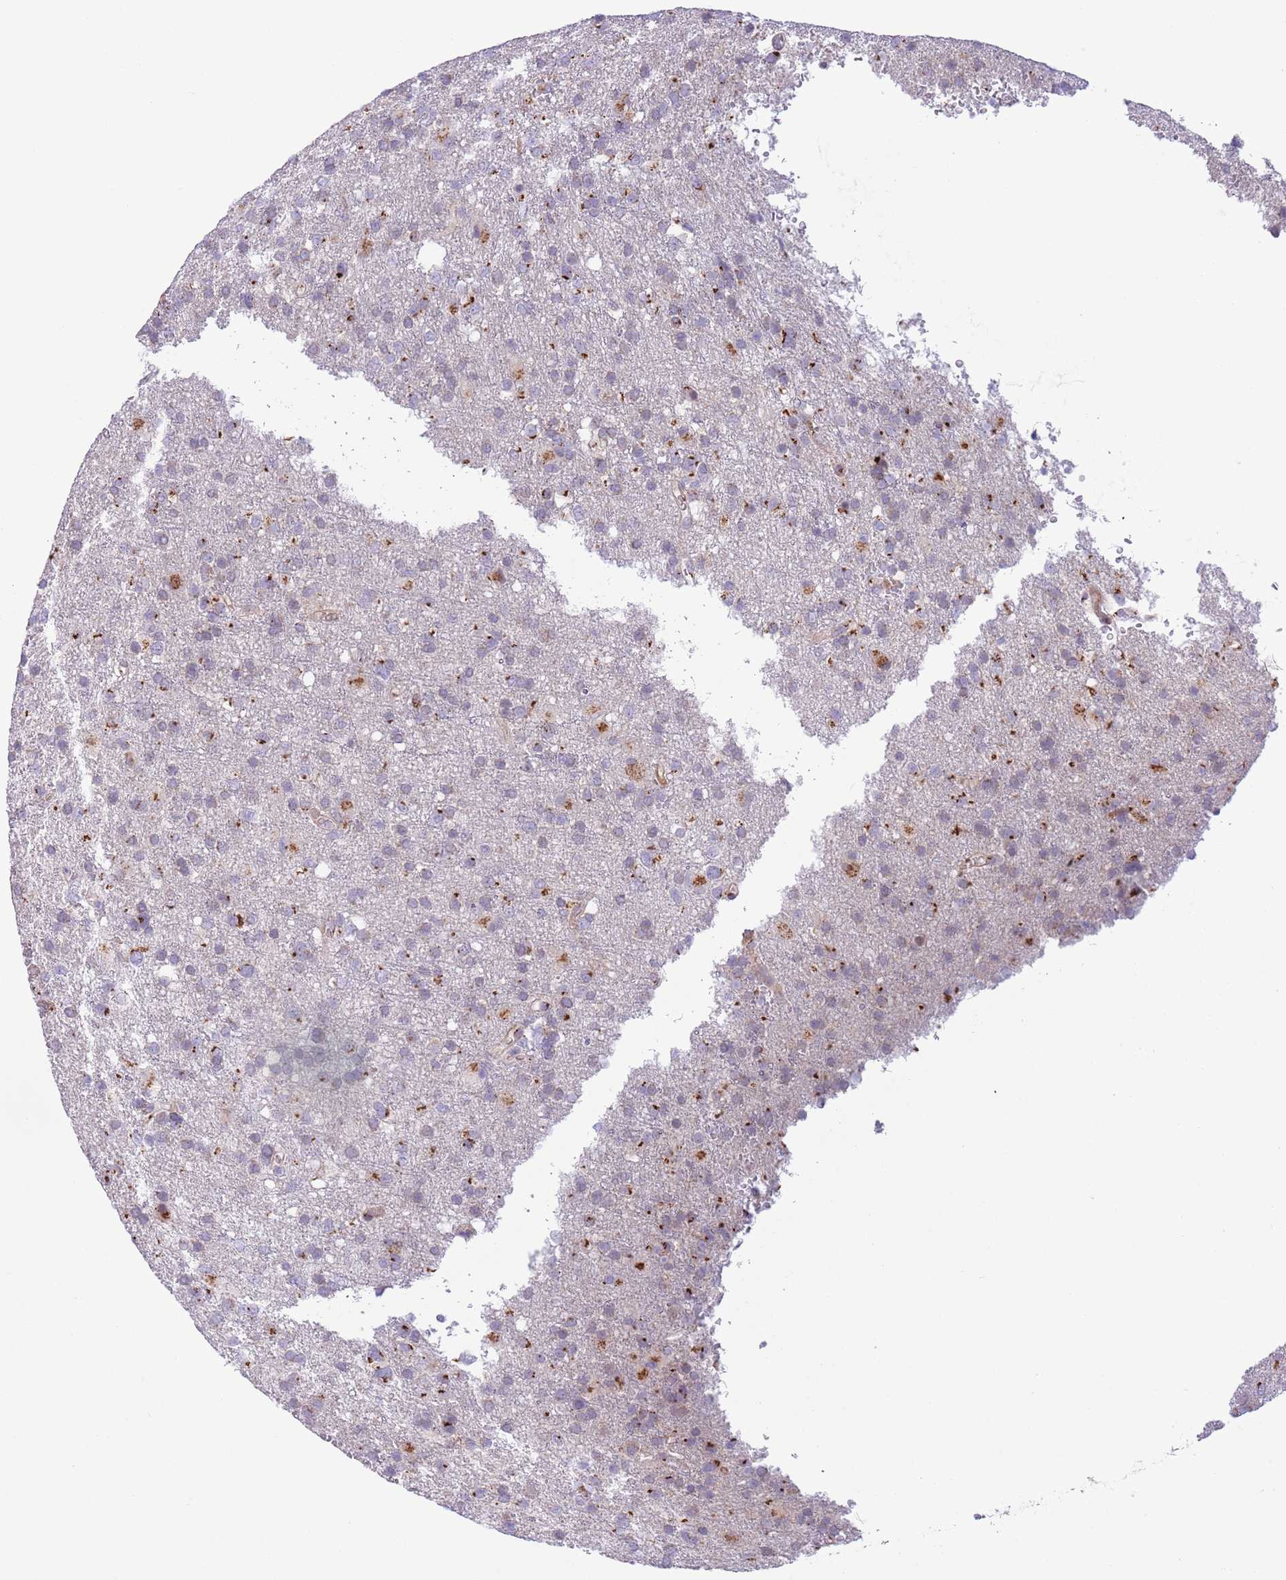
{"staining": {"intensity": "moderate", "quantity": ">75%", "location": "cytoplasmic/membranous"}, "tissue": "glioma", "cell_type": "Tumor cells", "image_type": "cancer", "snomed": [{"axis": "morphology", "description": "Glioma, malignant, High grade"}, {"axis": "topography", "description": "Brain"}], "caption": "Malignant glioma (high-grade) tissue reveals moderate cytoplasmic/membranous staining in about >75% of tumor cells, visualized by immunohistochemistry.", "gene": "C20orf96", "patient": {"sex": "female", "age": 74}}